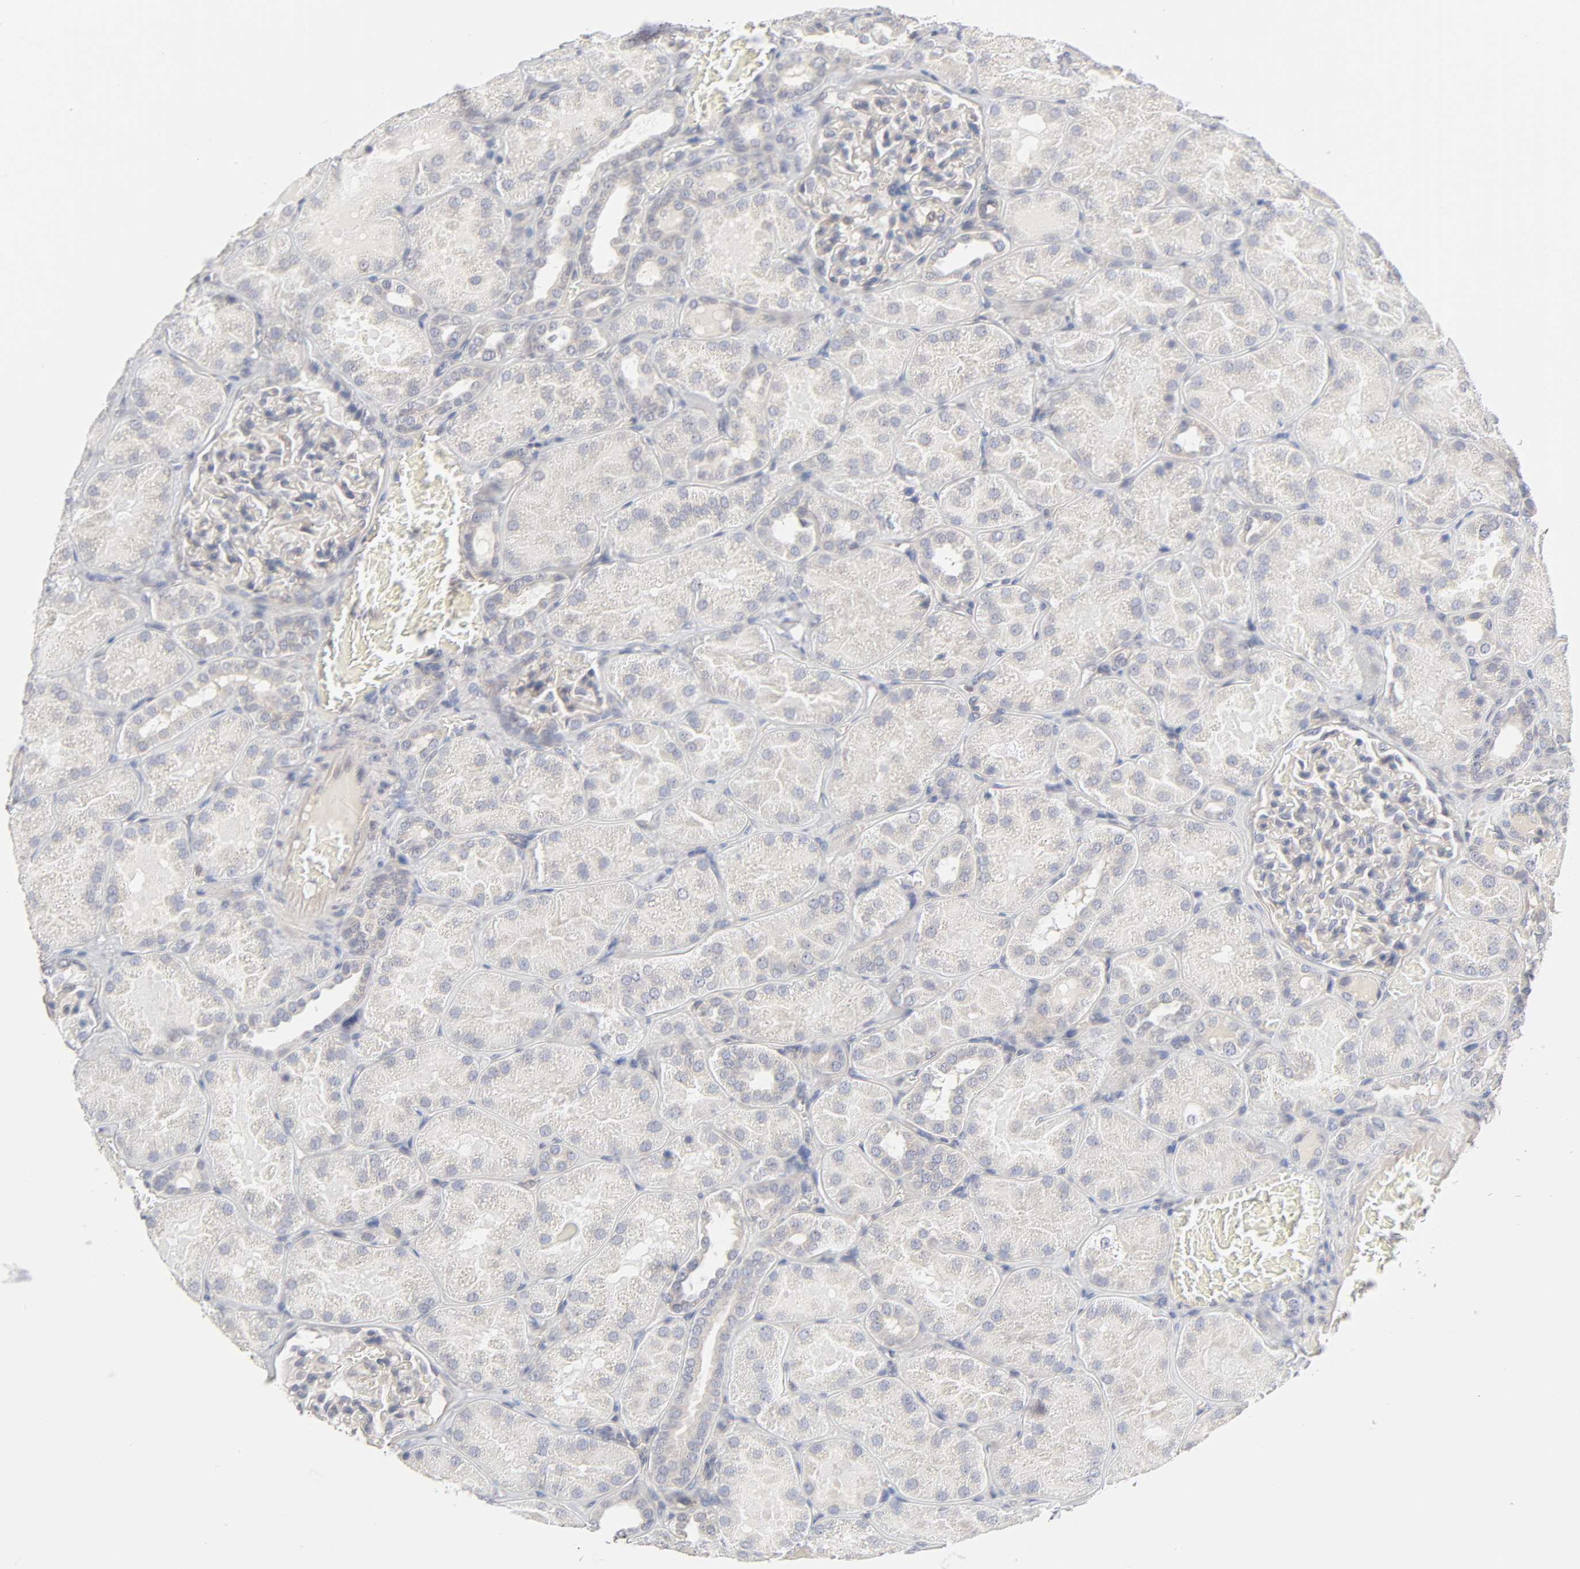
{"staining": {"intensity": "negative", "quantity": "none", "location": "none"}, "tissue": "kidney", "cell_type": "Cells in glomeruli", "image_type": "normal", "snomed": [{"axis": "morphology", "description": "Normal tissue, NOS"}, {"axis": "topography", "description": "Kidney"}], "caption": "High magnification brightfield microscopy of unremarkable kidney stained with DAB (brown) and counterstained with hematoxylin (blue): cells in glomeruli show no significant staining. (Stains: DAB immunohistochemistry (IHC) with hematoxylin counter stain, Microscopy: brightfield microscopy at high magnification).", "gene": "IL4R", "patient": {"sex": "male", "age": 28}}